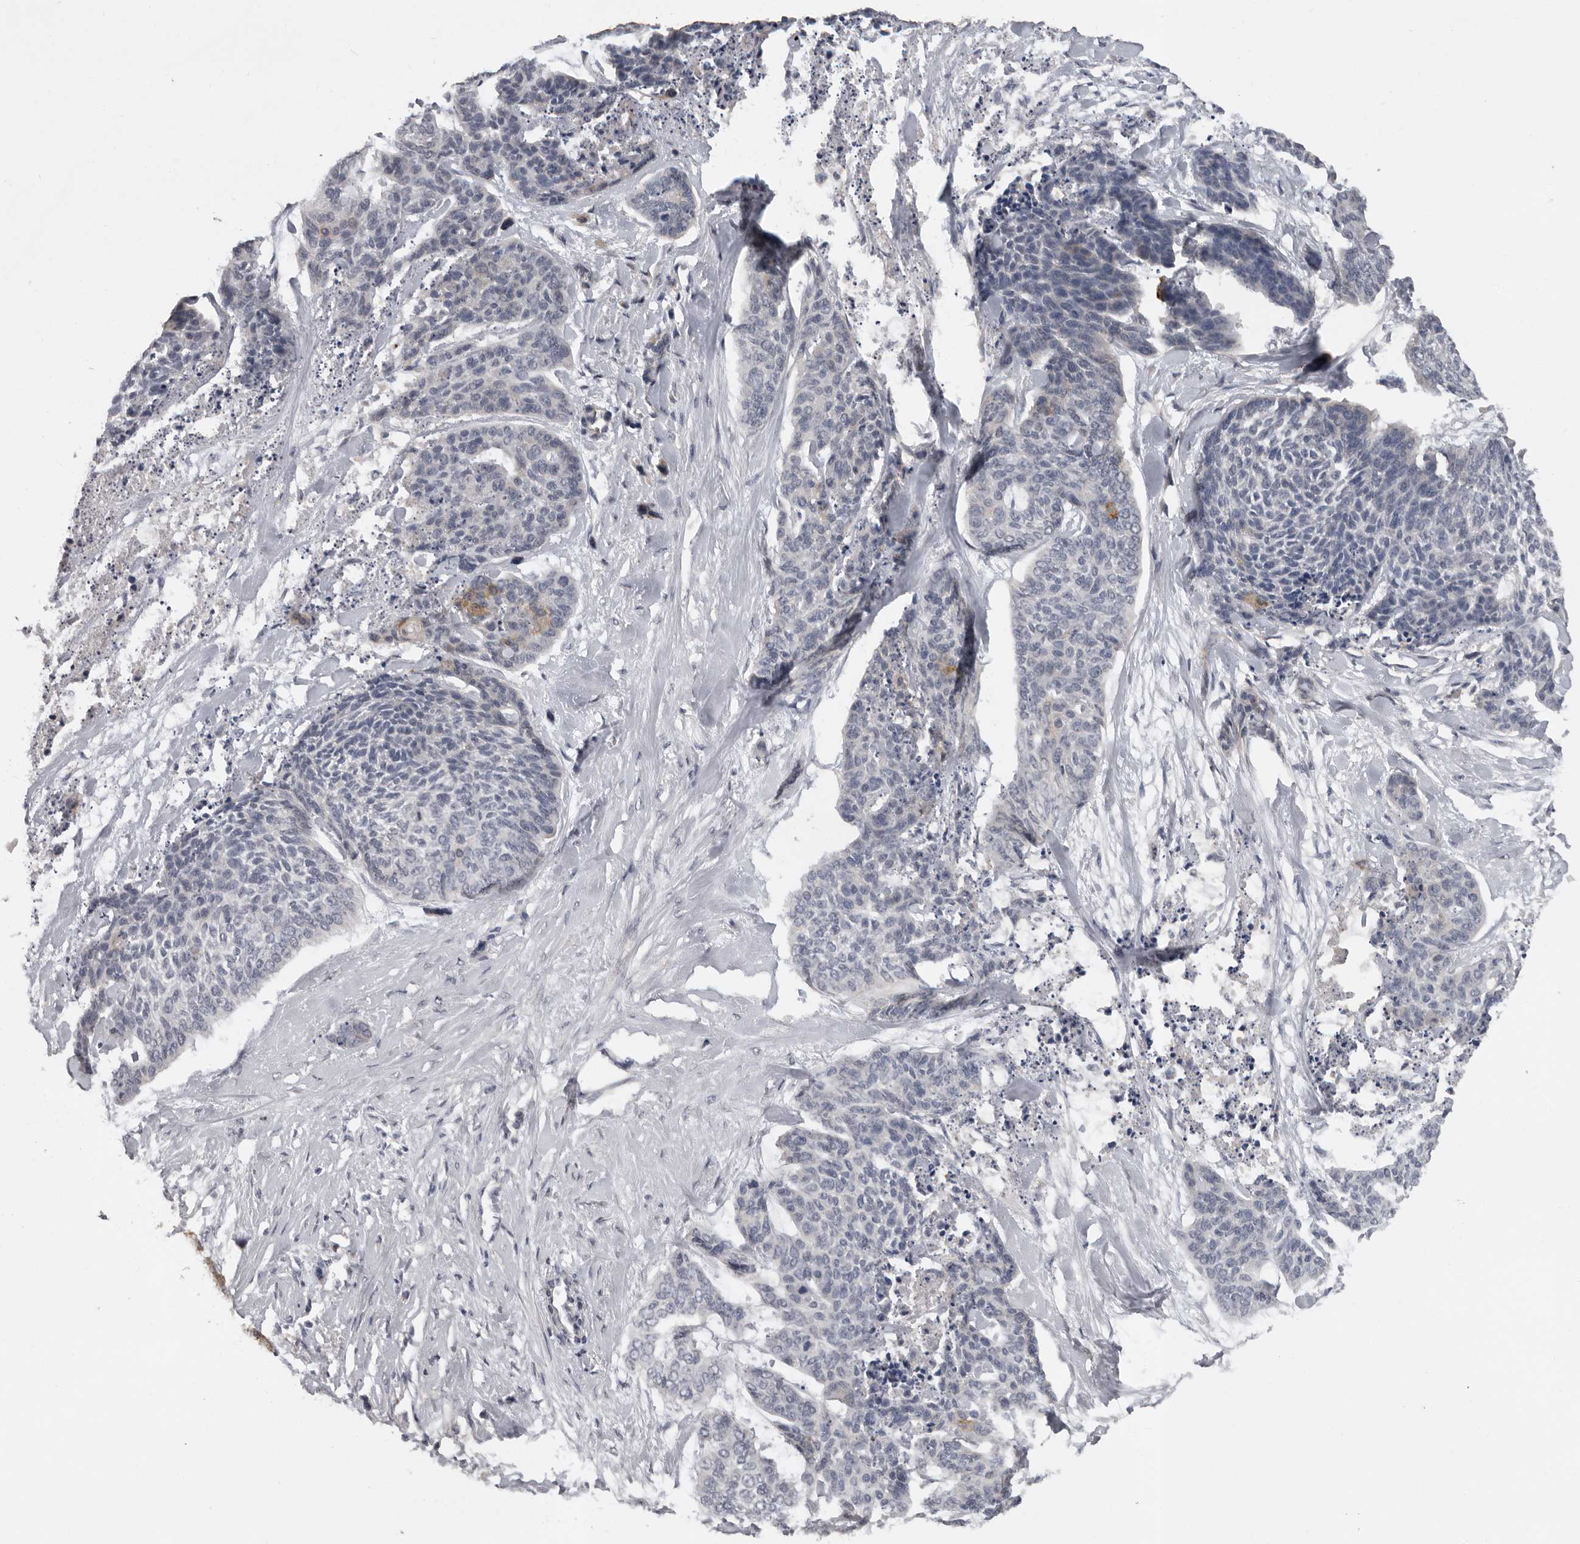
{"staining": {"intensity": "negative", "quantity": "none", "location": "none"}, "tissue": "skin cancer", "cell_type": "Tumor cells", "image_type": "cancer", "snomed": [{"axis": "morphology", "description": "Basal cell carcinoma"}, {"axis": "topography", "description": "Skin"}], "caption": "Tumor cells are negative for protein expression in human basal cell carcinoma (skin).", "gene": "MTF1", "patient": {"sex": "female", "age": 64}}